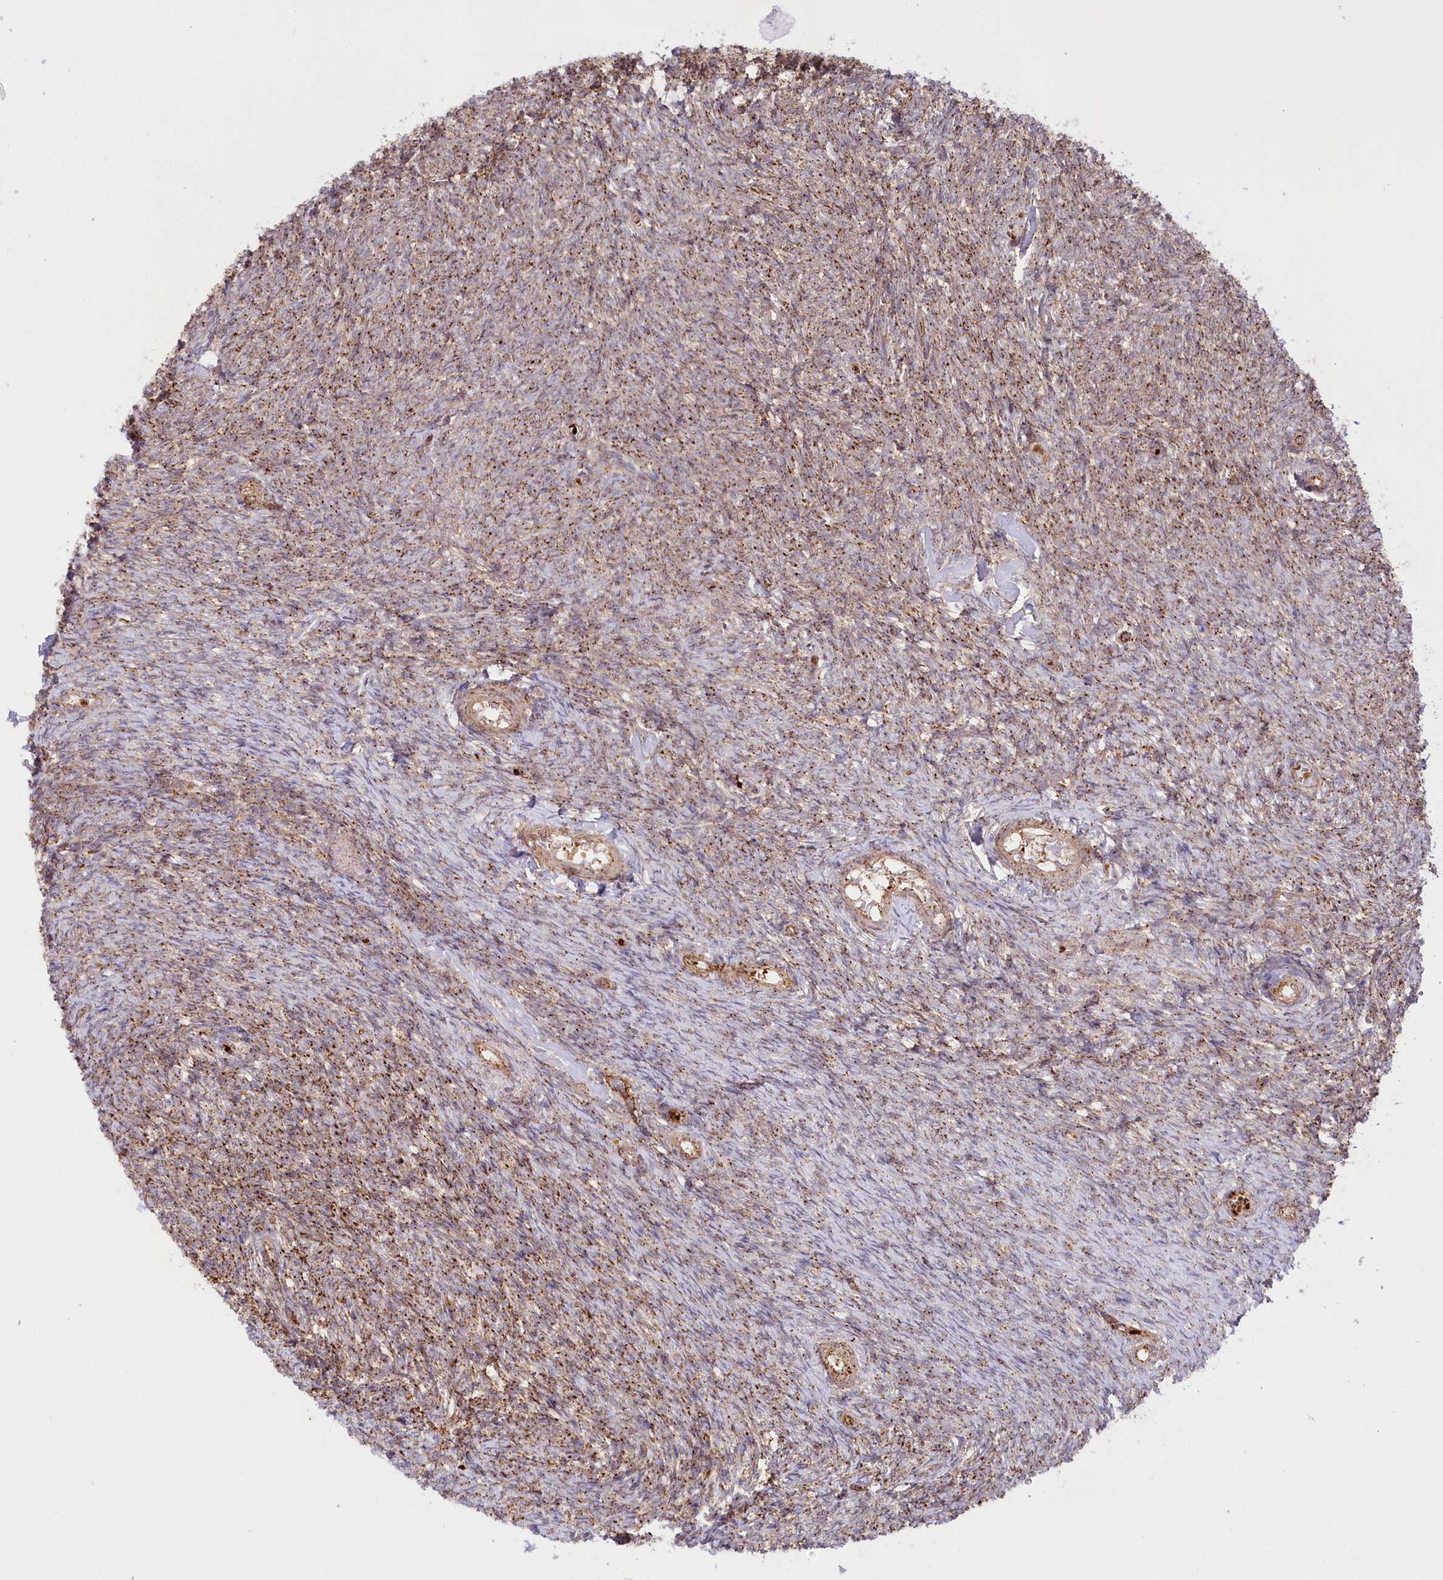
{"staining": {"intensity": "moderate", "quantity": "25%-75%", "location": "cytoplasmic/membranous"}, "tissue": "ovary", "cell_type": "Ovarian stroma cells", "image_type": "normal", "snomed": [{"axis": "morphology", "description": "Normal tissue, NOS"}, {"axis": "topography", "description": "Ovary"}], "caption": "About 25%-75% of ovarian stroma cells in benign ovary display moderate cytoplasmic/membranous protein expression as visualized by brown immunohistochemical staining.", "gene": "COMMD3", "patient": {"sex": "female", "age": 44}}